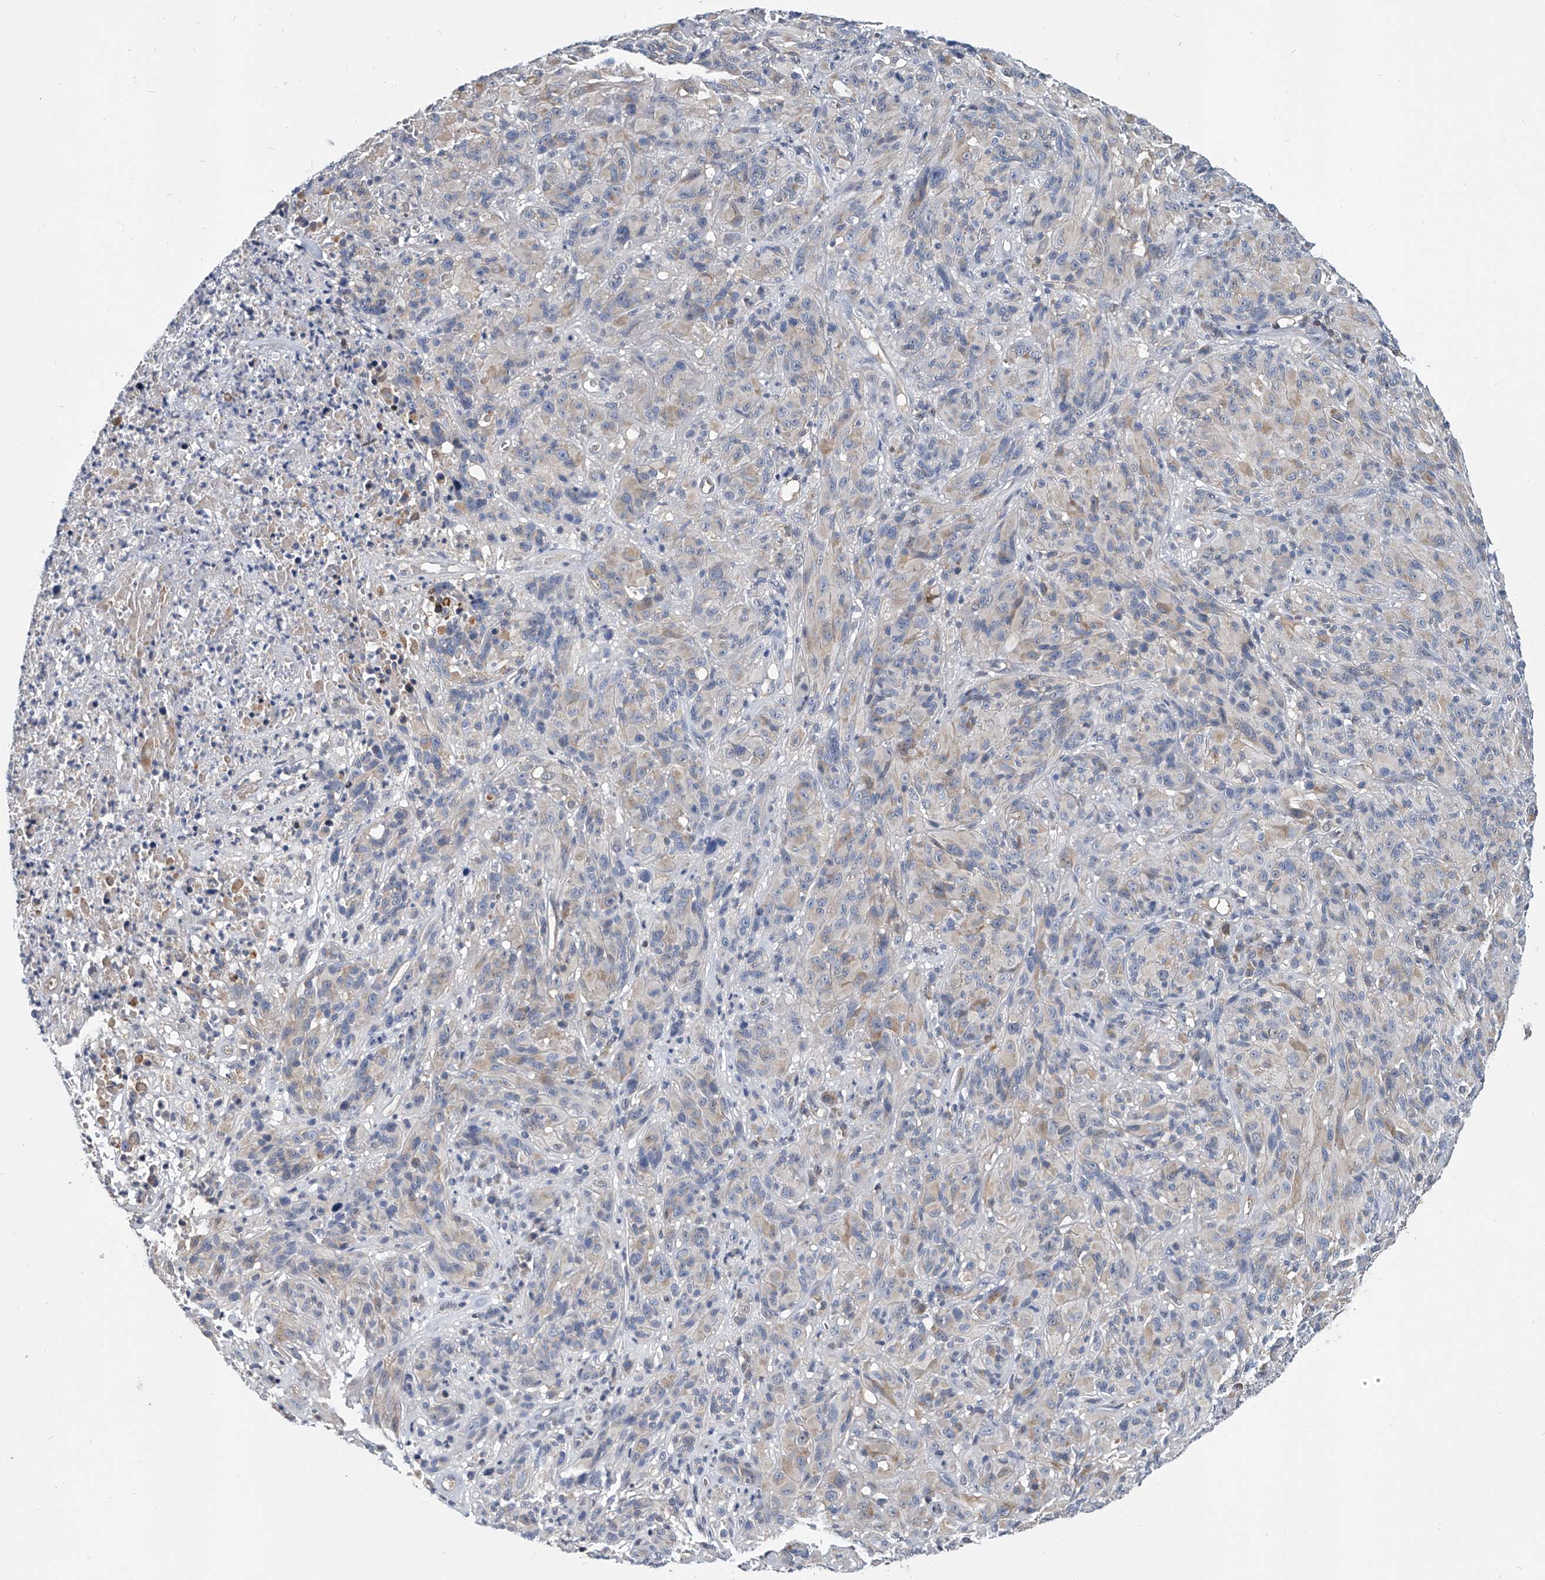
{"staining": {"intensity": "weak", "quantity": "<25%", "location": "cytoplasmic/membranous"}, "tissue": "melanoma", "cell_type": "Tumor cells", "image_type": "cancer", "snomed": [{"axis": "morphology", "description": "Malignant melanoma, NOS"}, {"axis": "topography", "description": "Skin of head"}], "caption": "DAB (3,3'-diaminobenzidine) immunohistochemical staining of melanoma reveals no significant positivity in tumor cells.", "gene": "CD200", "patient": {"sex": "male", "age": 96}}